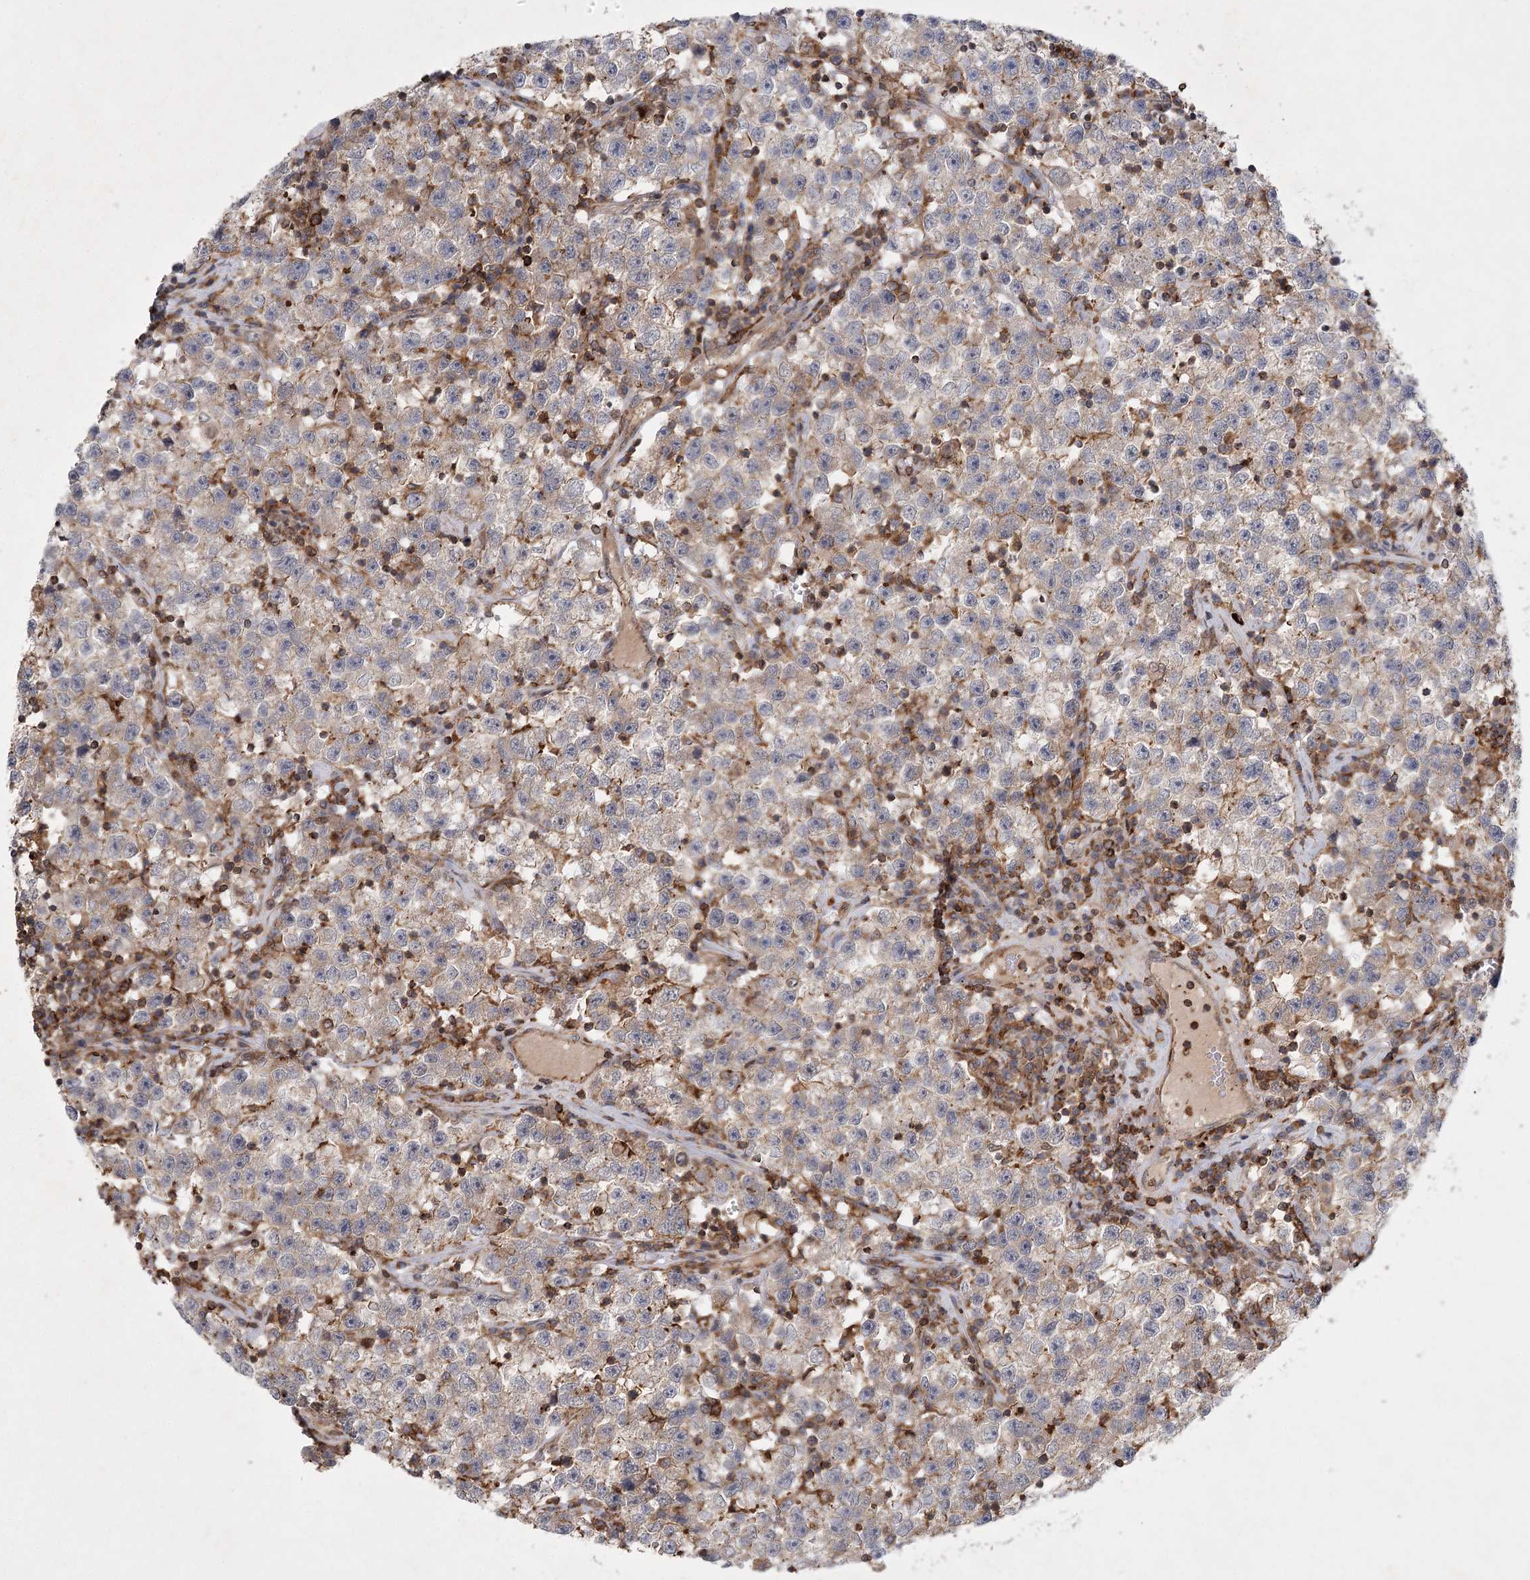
{"staining": {"intensity": "weak", "quantity": "<25%", "location": "cytoplasmic/membranous"}, "tissue": "testis cancer", "cell_type": "Tumor cells", "image_type": "cancer", "snomed": [{"axis": "morphology", "description": "Seminoma, NOS"}, {"axis": "topography", "description": "Testis"}], "caption": "An image of testis seminoma stained for a protein shows no brown staining in tumor cells.", "gene": "MEPE", "patient": {"sex": "male", "age": 22}}